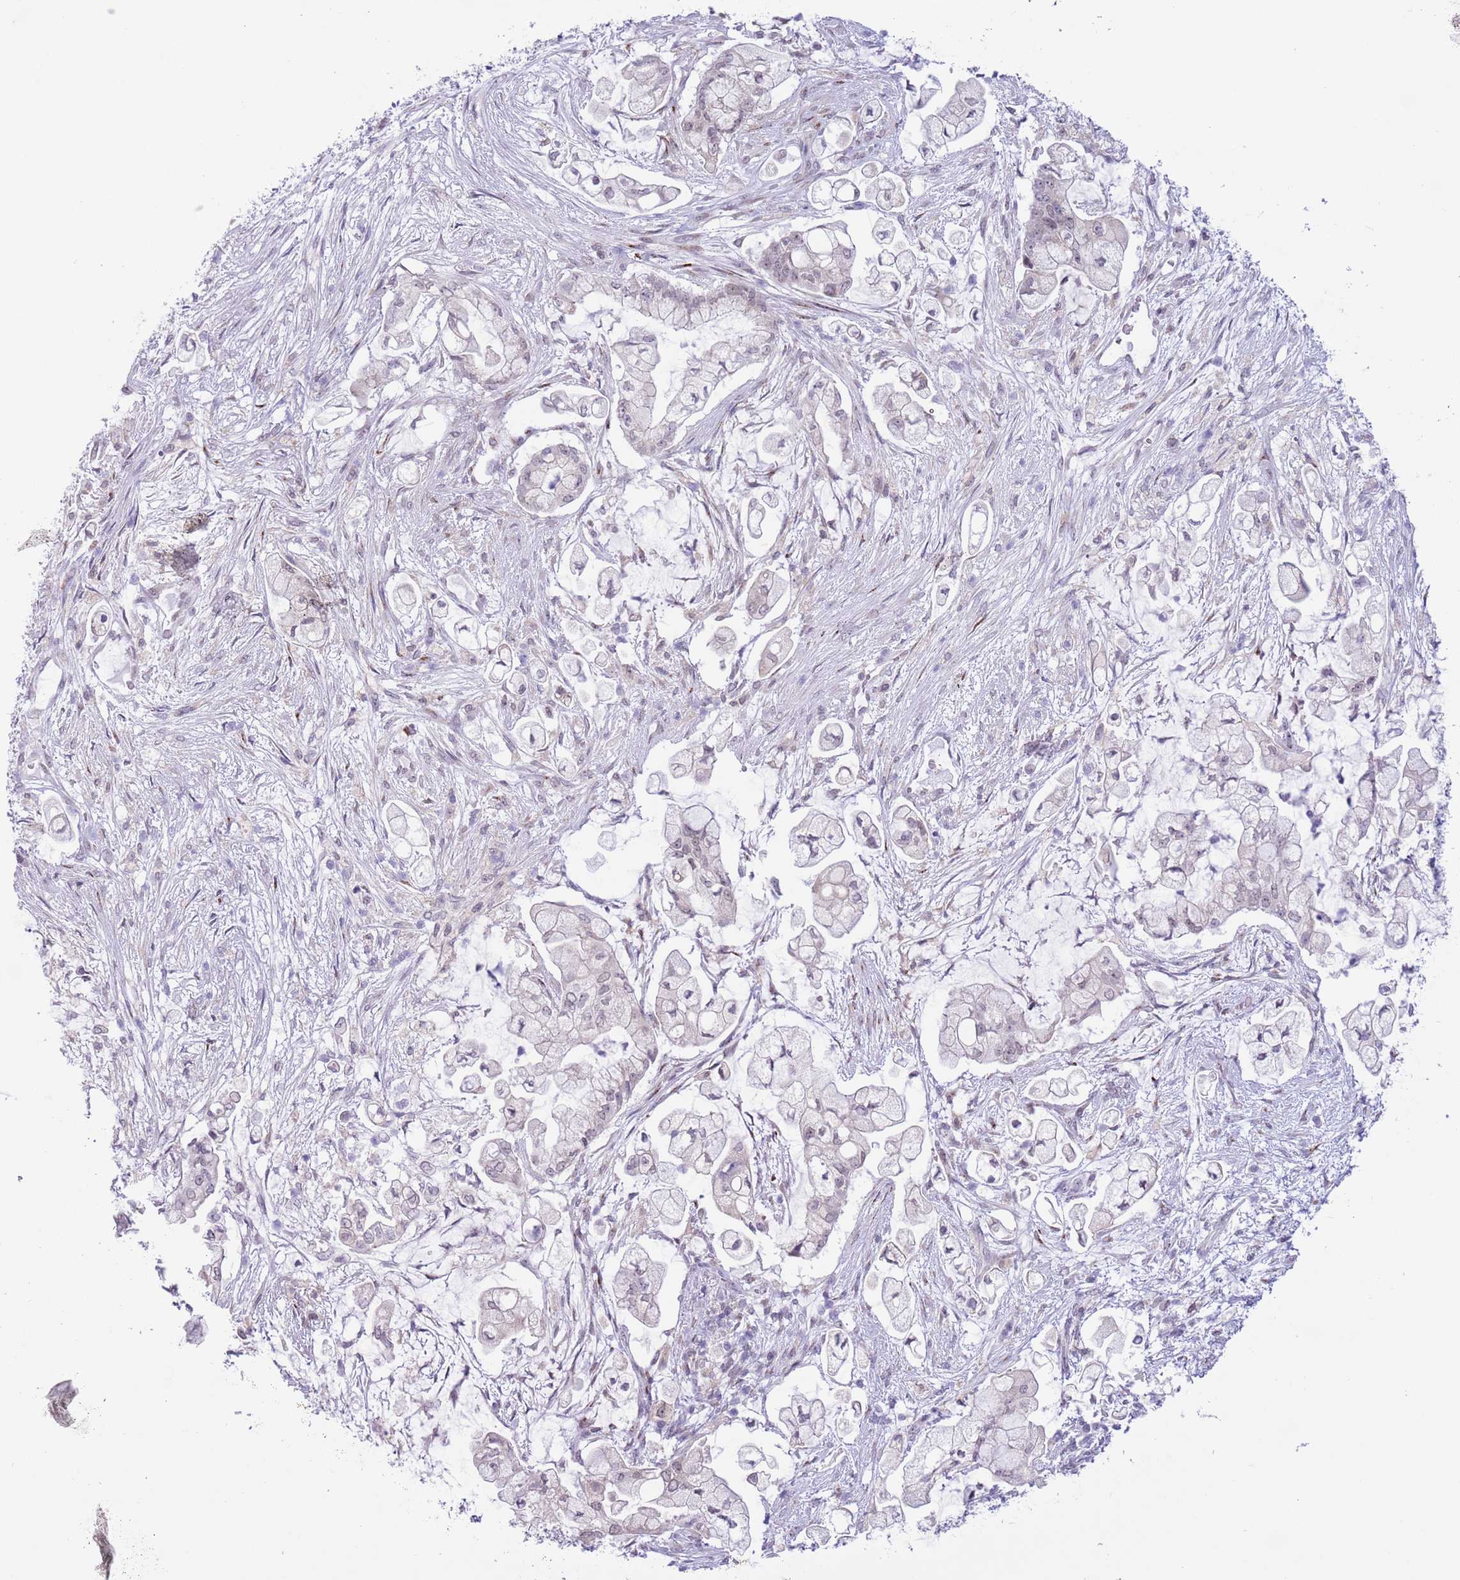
{"staining": {"intensity": "negative", "quantity": "none", "location": "none"}, "tissue": "pancreatic cancer", "cell_type": "Tumor cells", "image_type": "cancer", "snomed": [{"axis": "morphology", "description": "Adenocarcinoma, NOS"}, {"axis": "topography", "description": "Pancreas"}], "caption": "There is no significant expression in tumor cells of pancreatic cancer (adenocarcinoma).", "gene": "ZNF576", "patient": {"sex": "female", "age": 69}}